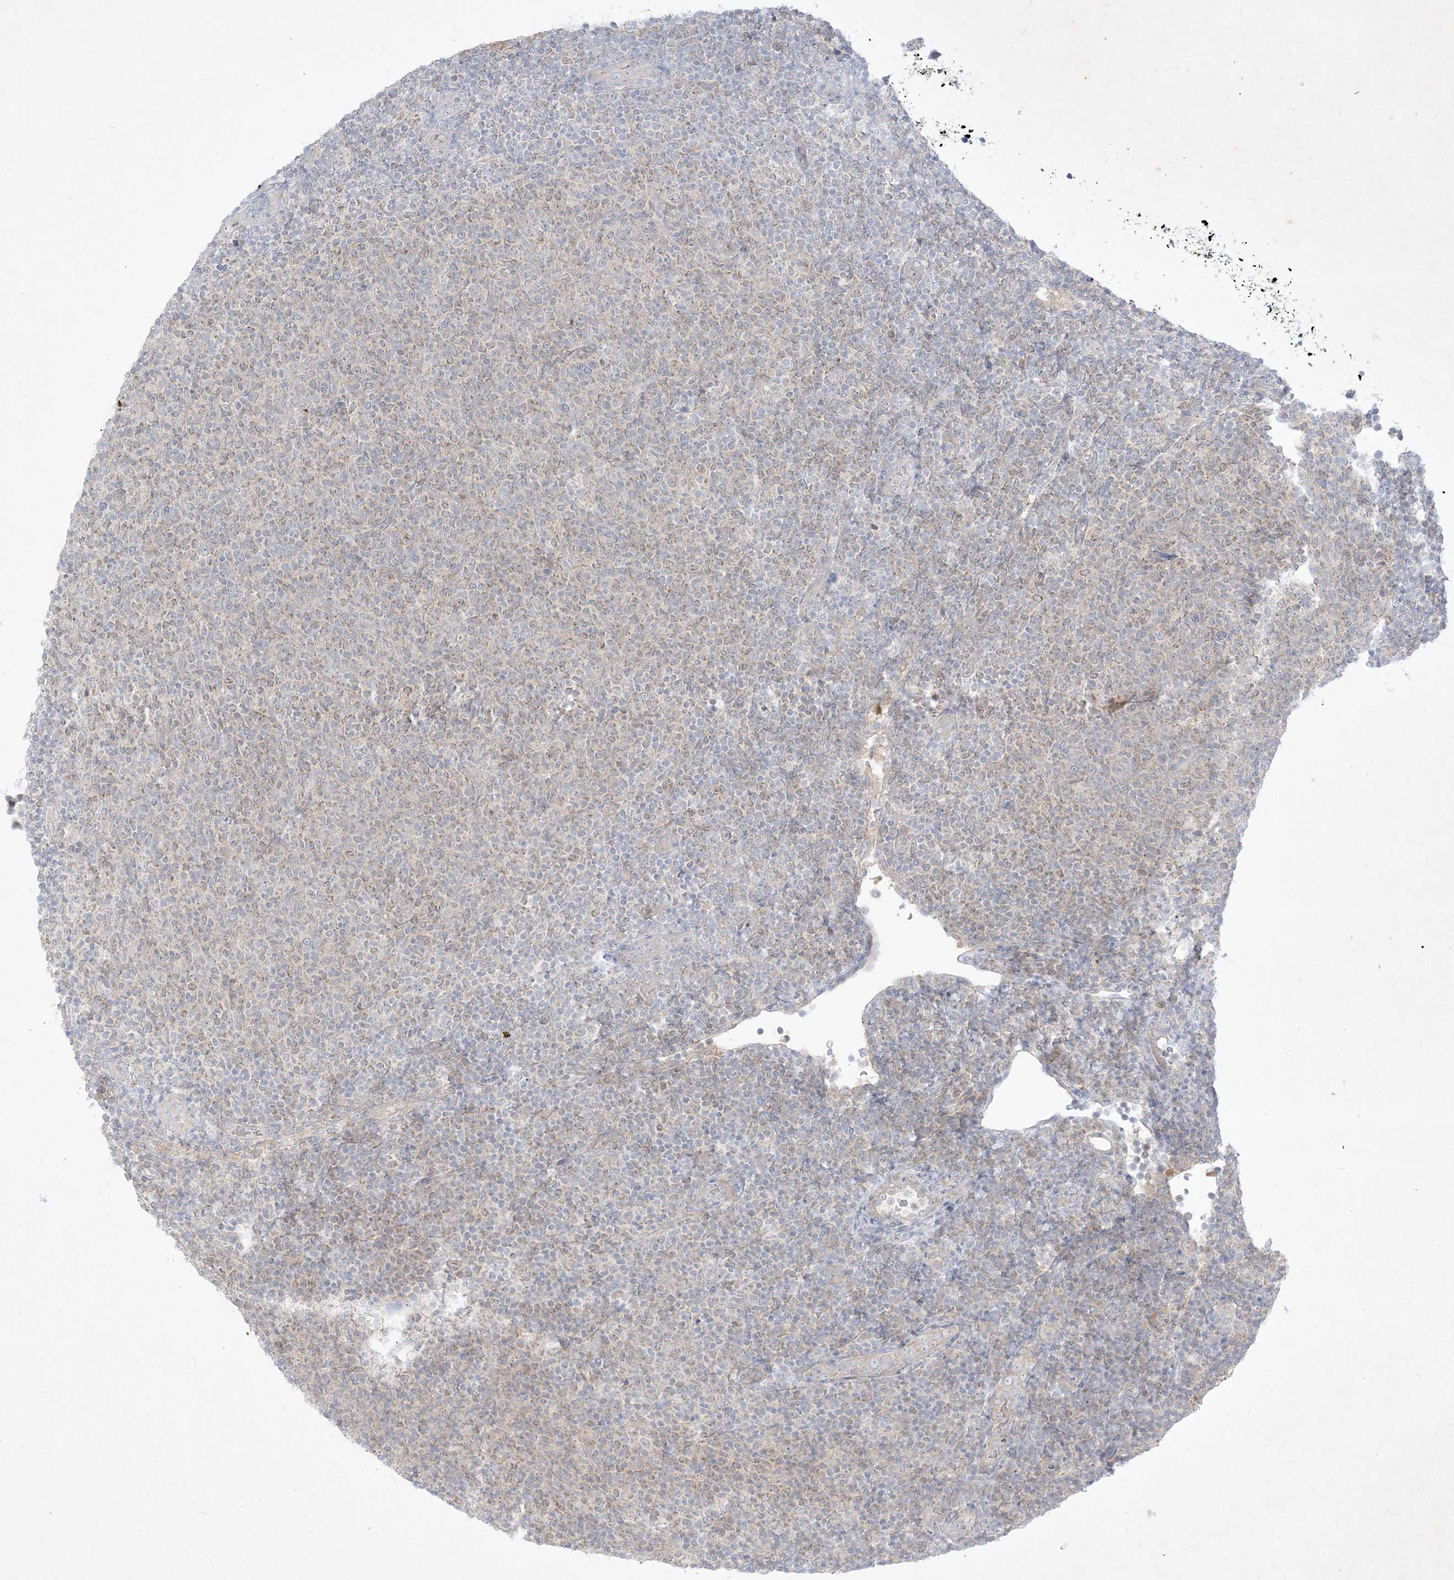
{"staining": {"intensity": "weak", "quantity": "<25%", "location": "cytoplasmic/membranous"}, "tissue": "lymphoma", "cell_type": "Tumor cells", "image_type": "cancer", "snomed": [{"axis": "morphology", "description": "Malignant lymphoma, non-Hodgkin's type, Low grade"}, {"axis": "topography", "description": "Lymph node"}], "caption": "This is an IHC photomicrograph of lymphoma. There is no expression in tumor cells.", "gene": "PLEKHA3", "patient": {"sex": "male", "age": 66}}